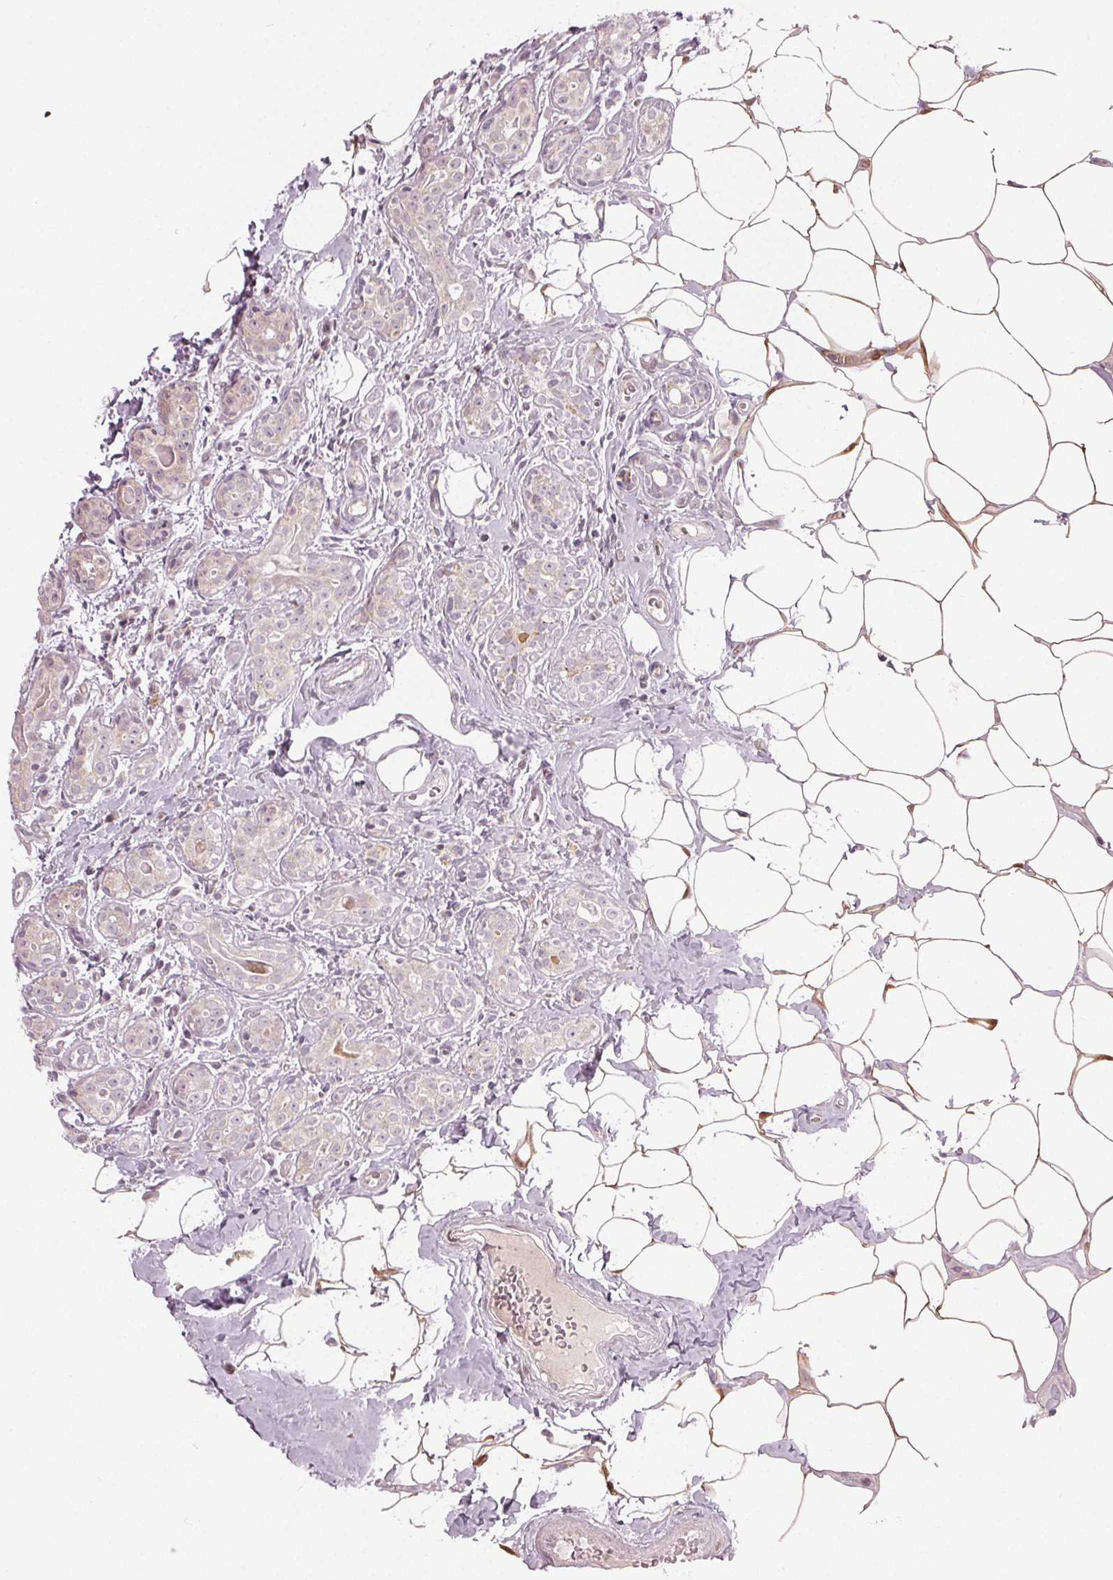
{"staining": {"intensity": "negative", "quantity": "none", "location": "none"}, "tissue": "breast cancer", "cell_type": "Tumor cells", "image_type": "cancer", "snomed": [{"axis": "morphology", "description": "Duct carcinoma"}, {"axis": "topography", "description": "Breast"}], "caption": "An image of human breast cancer (infiltrating ductal carcinoma) is negative for staining in tumor cells.", "gene": "ZNF605", "patient": {"sex": "female", "age": 43}}